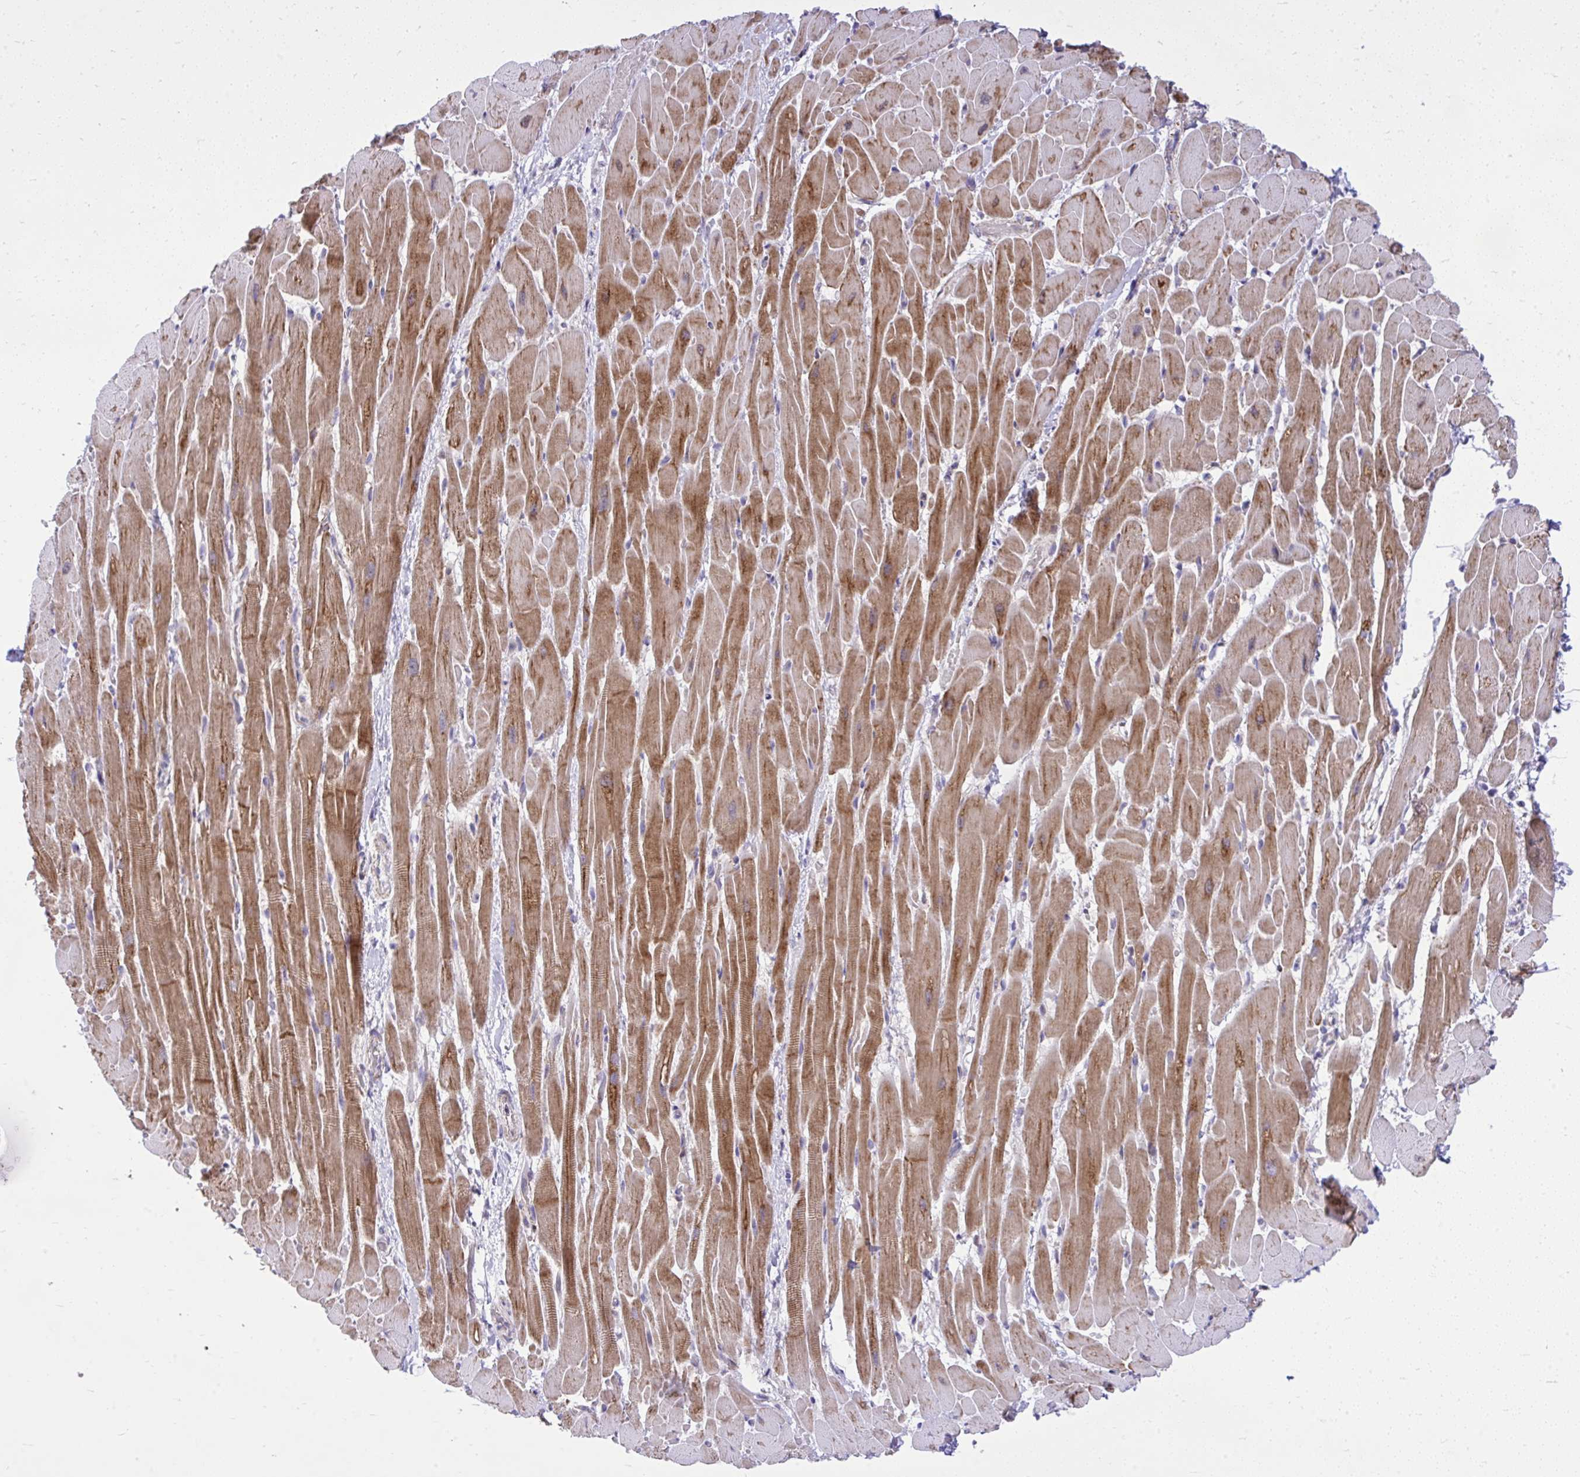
{"staining": {"intensity": "moderate", "quantity": ">75%", "location": "cytoplasmic/membranous"}, "tissue": "heart muscle", "cell_type": "Cardiomyocytes", "image_type": "normal", "snomed": [{"axis": "morphology", "description": "Normal tissue, NOS"}, {"axis": "topography", "description": "Heart"}], "caption": "DAB (3,3'-diaminobenzidine) immunohistochemical staining of unremarkable heart muscle shows moderate cytoplasmic/membranous protein expression in approximately >75% of cardiomyocytes. The staining is performed using DAB brown chromogen to label protein expression. The nuclei are counter-stained blue using hematoxylin.", "gene": "GPRIN3", "patient": {"sex": "male", "age": 37}}